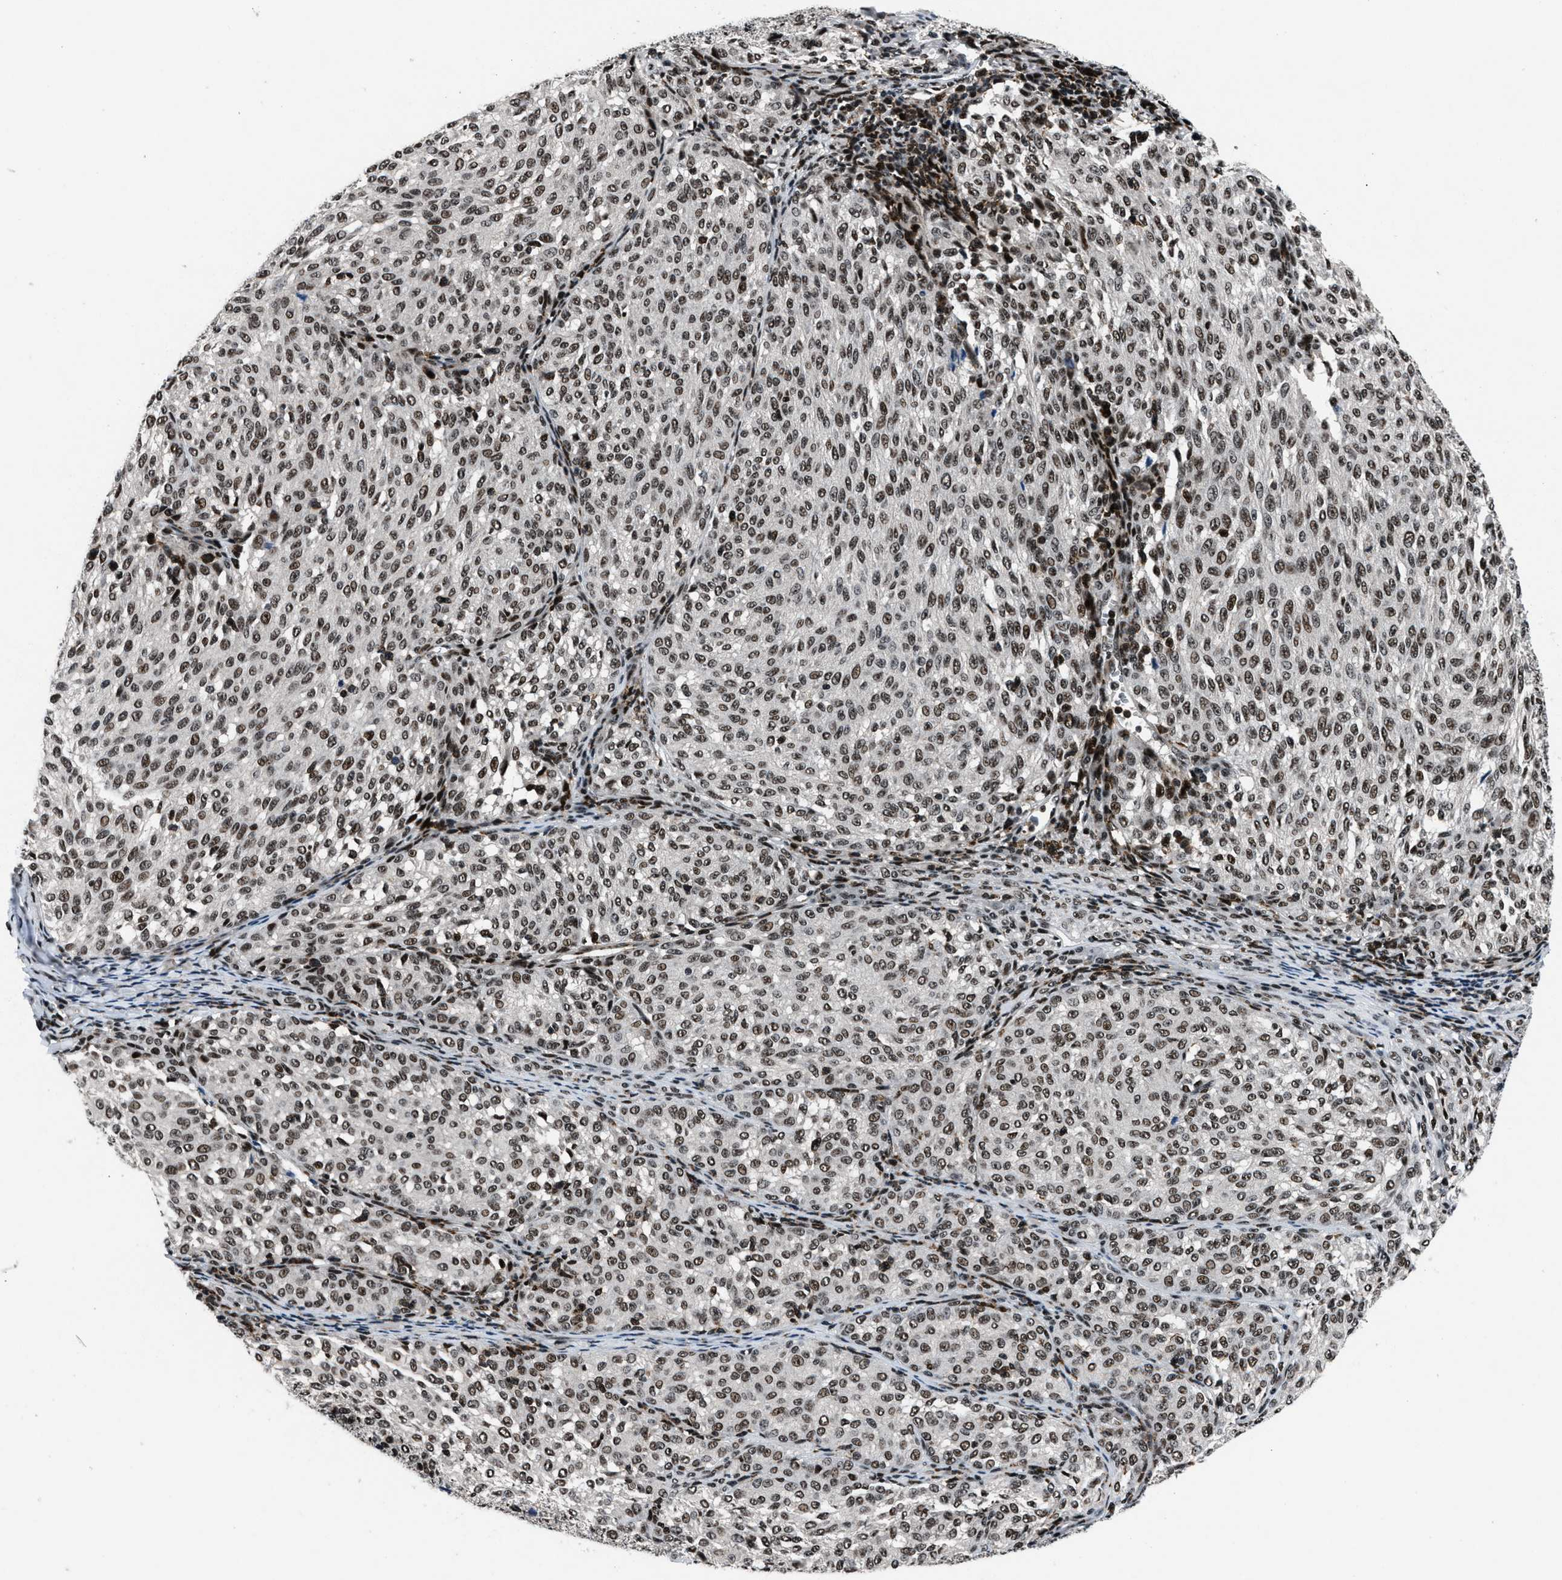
{"staining": {"intensity": "strong", "quantity": ">75%", "location": "nuclear"}, "tissue": "melanoma", "cell_type": "Tumor cells", "image_type": "cancer", "snomed": [{"axis": "morphology", "description": "Malignant melanoma, NOS"}, {"axis": "topography", "description": "Skin"}], "caption": "Immunohistochemistry (IHC) staining of melanoma, which exhibits high levels of strong nuclear expression in about >75% of tumor cells indicating strong nuclear protein expression. The staining was performed using DAB (3,3'-diaminobenzidine) (brown) for protein detection and nuclei were counterstained in hematoxylin (blue).", "gene": "SMARCB1", "patient": {"sex": "female", "age": 72}}